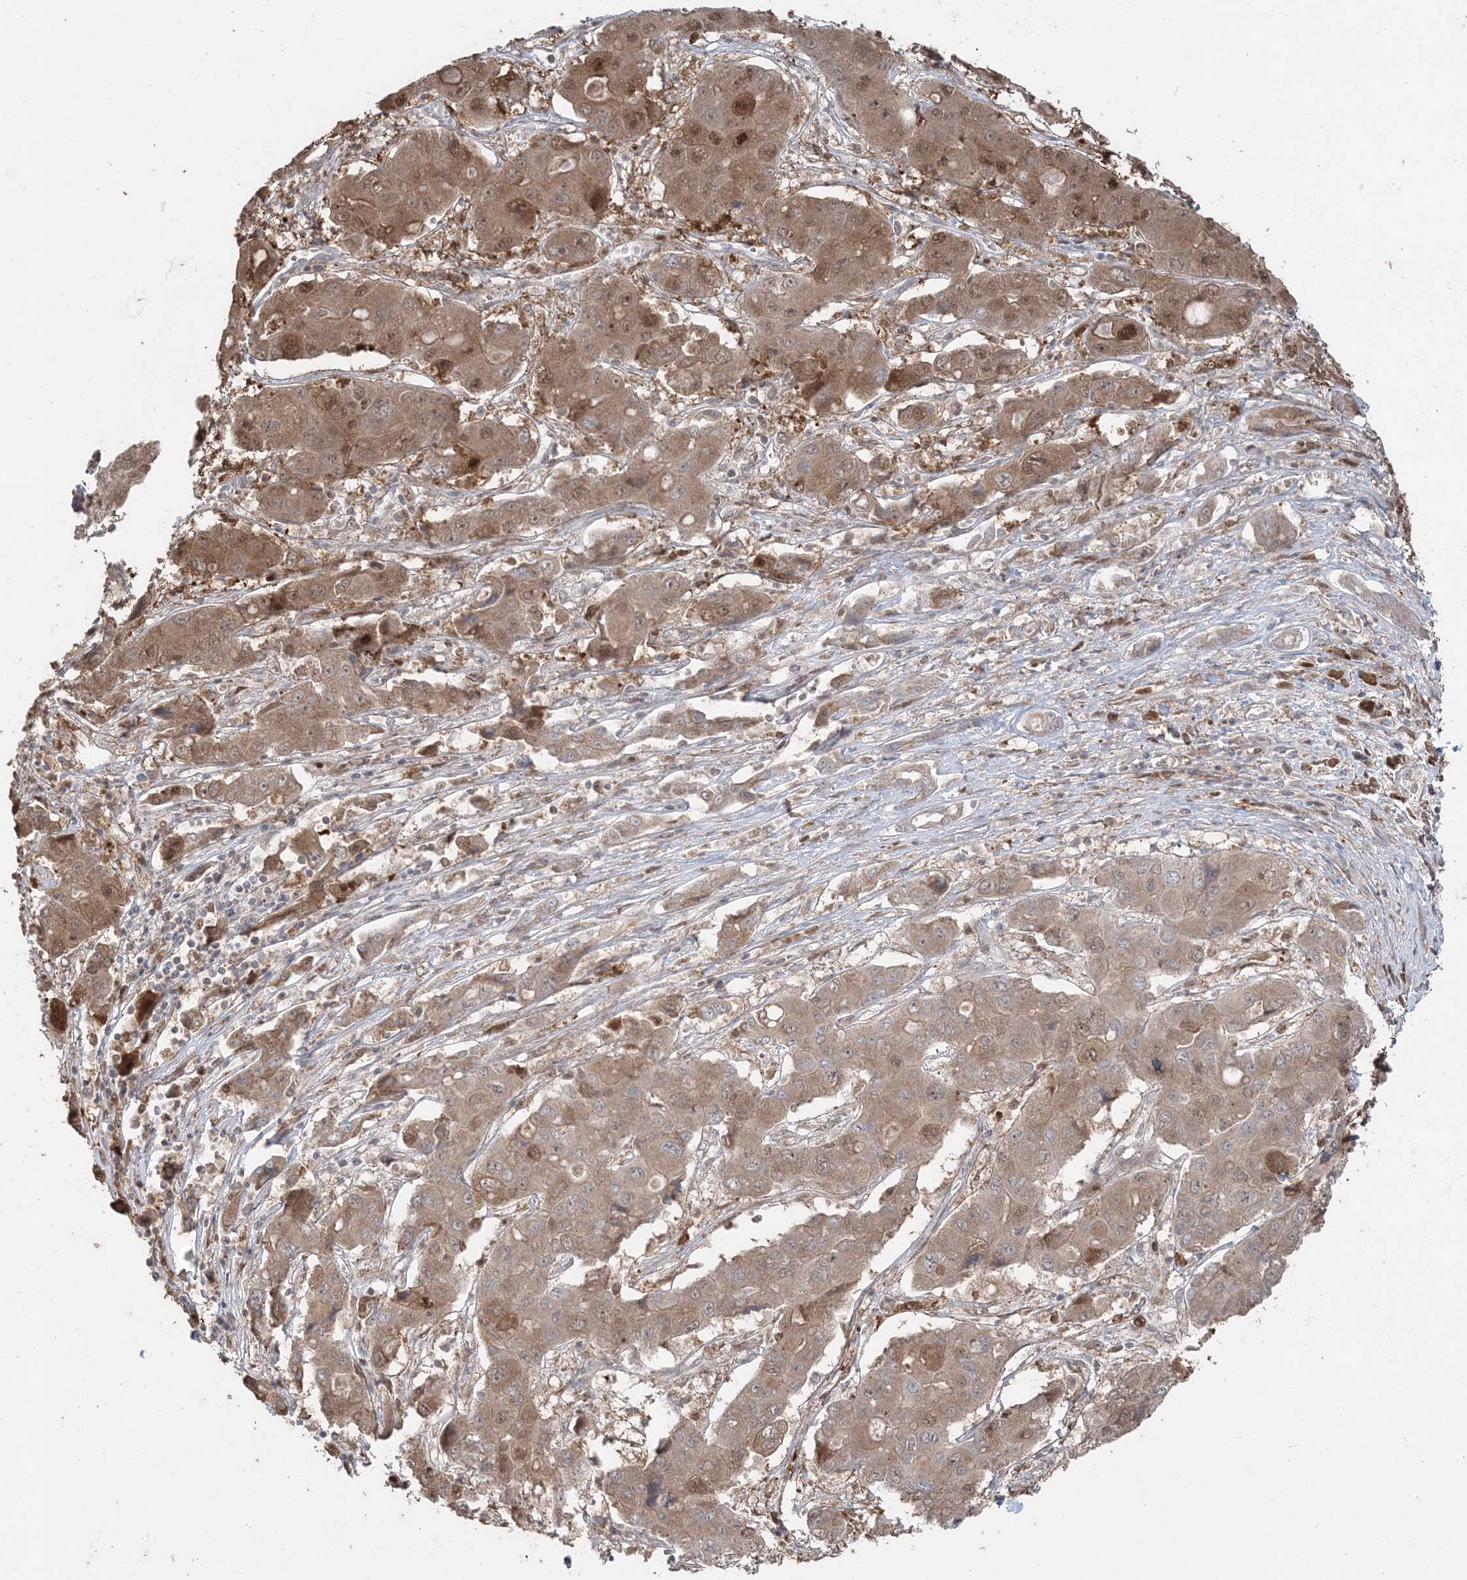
{"staining": {"intensity": "moderate", "quantity": ">75%", "location": "cytoplasmic/membranous"}, "tissue": "liver cancer", "cell_type": "Tumor cells", "image_type": "cancer", "snomed": [{"axis": "morphology", "description": "Cholangiocarcinoma"}, {"axis": "topography", "description": "Liver"}], "caption": "A photomicrograph of cholangiocarcinoma (liver) stained for a protein exhibits moderate cytoplasmic/membranous brown staining in tumor cells. The staining was performed using DAB, with brown indicating positive protein expression. Nuclei are stained blue with hematoxylin.", "gene": "SLU7", "patient": {"sex": "male", "age": 67}}